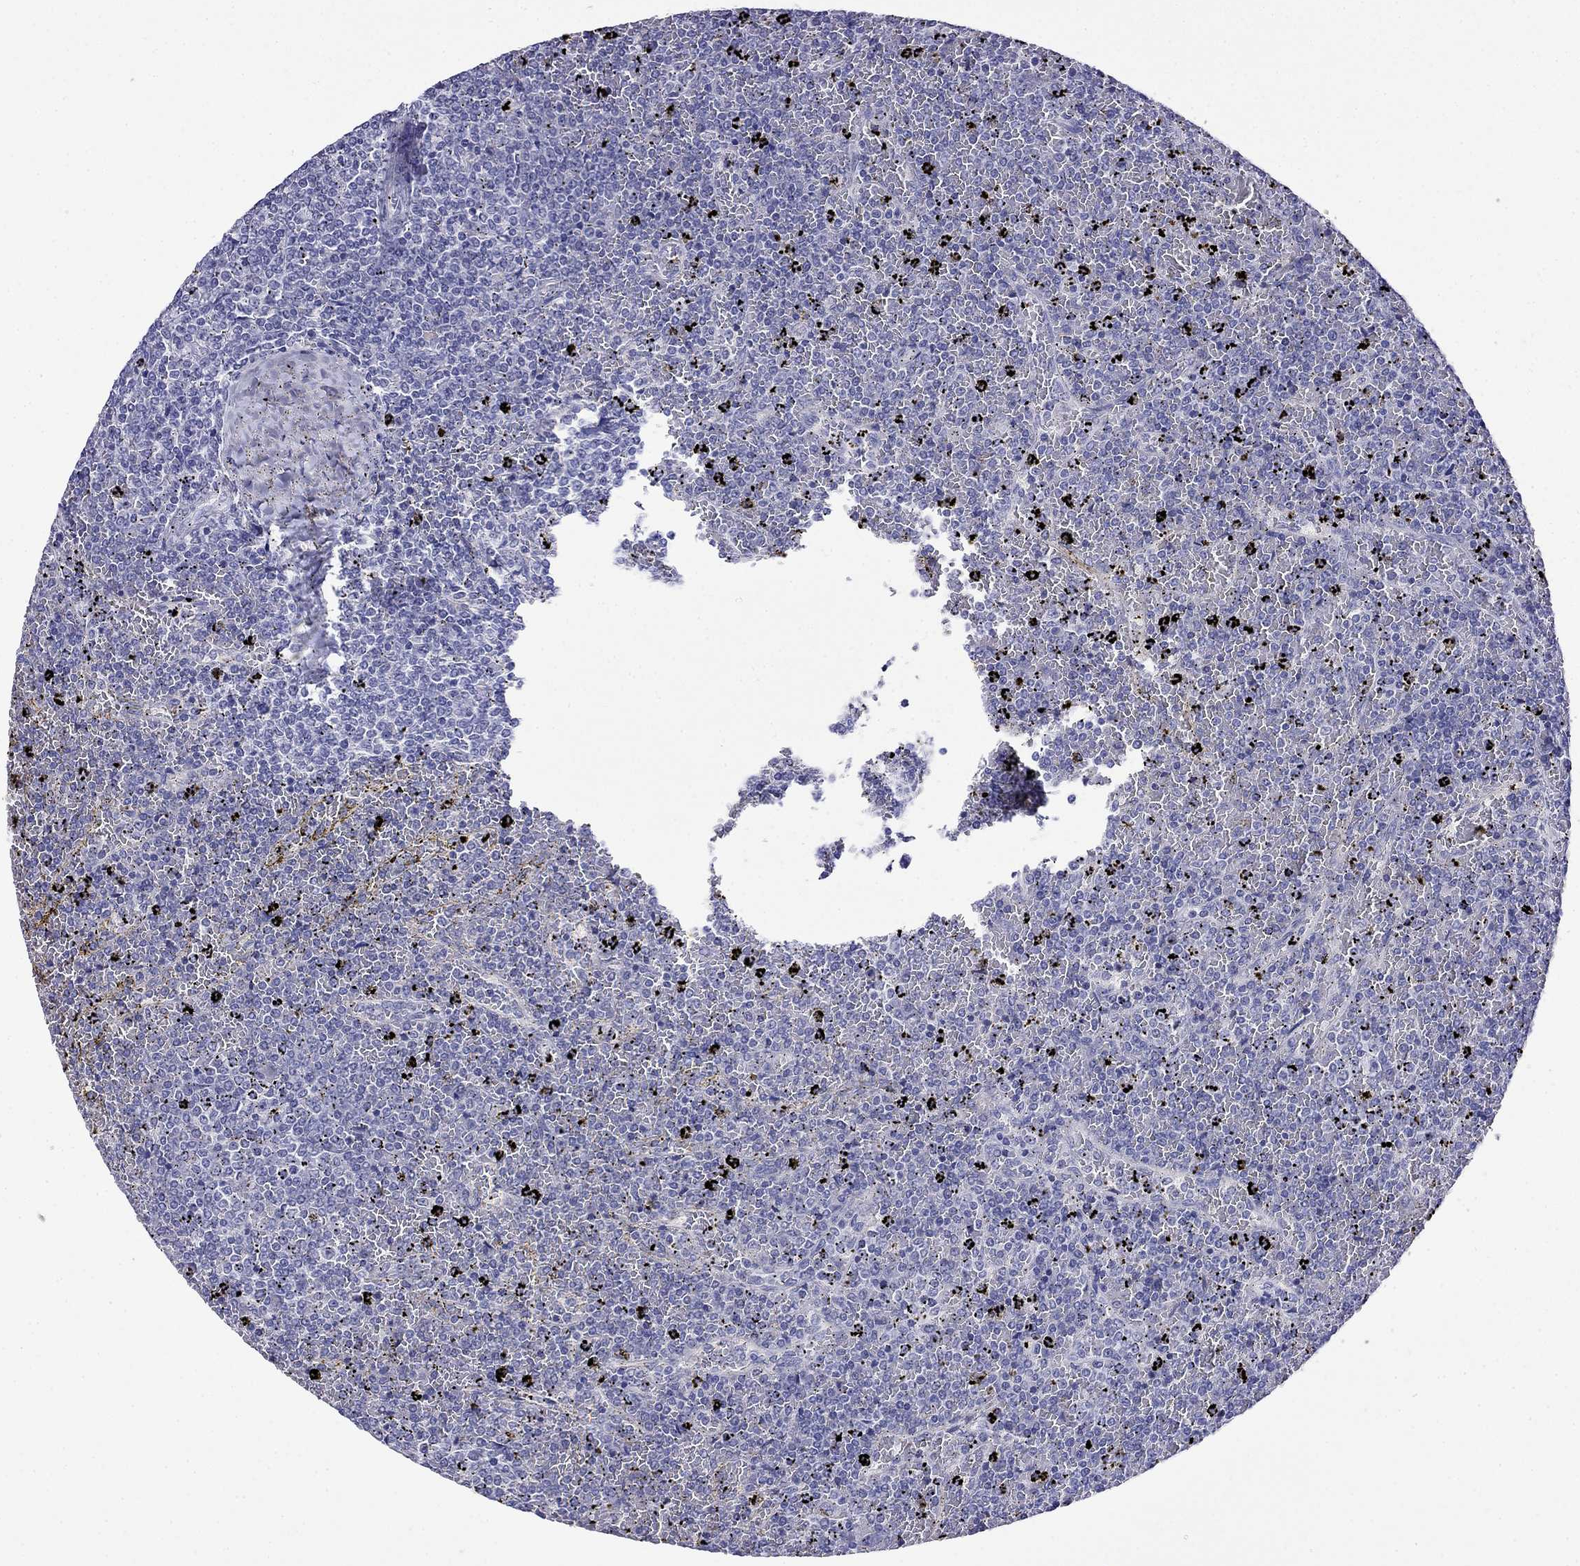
{"staining": {"intensity": "negative", "quantity": "none", "location": "none"}, "tissue": "lymphoma", "cell_type": "Tumor cells", "image_type": "cancer", "snomed": [{"axis": "morphology", "description": "Malignant lymphoma, non-Hodgkin's type, Low grade"}, {"axis": "topography", "description": "Spleen"}], "caption": "IHC image of neoplastic tissue: lymphoma stained with DAB reveals no significant protein positivity in tumor cells. (Immunohistochemistry, brightfield microscopy, high magnification).", "gene": "MYO15A", "patient": {"sex": "female", "age": 77}}